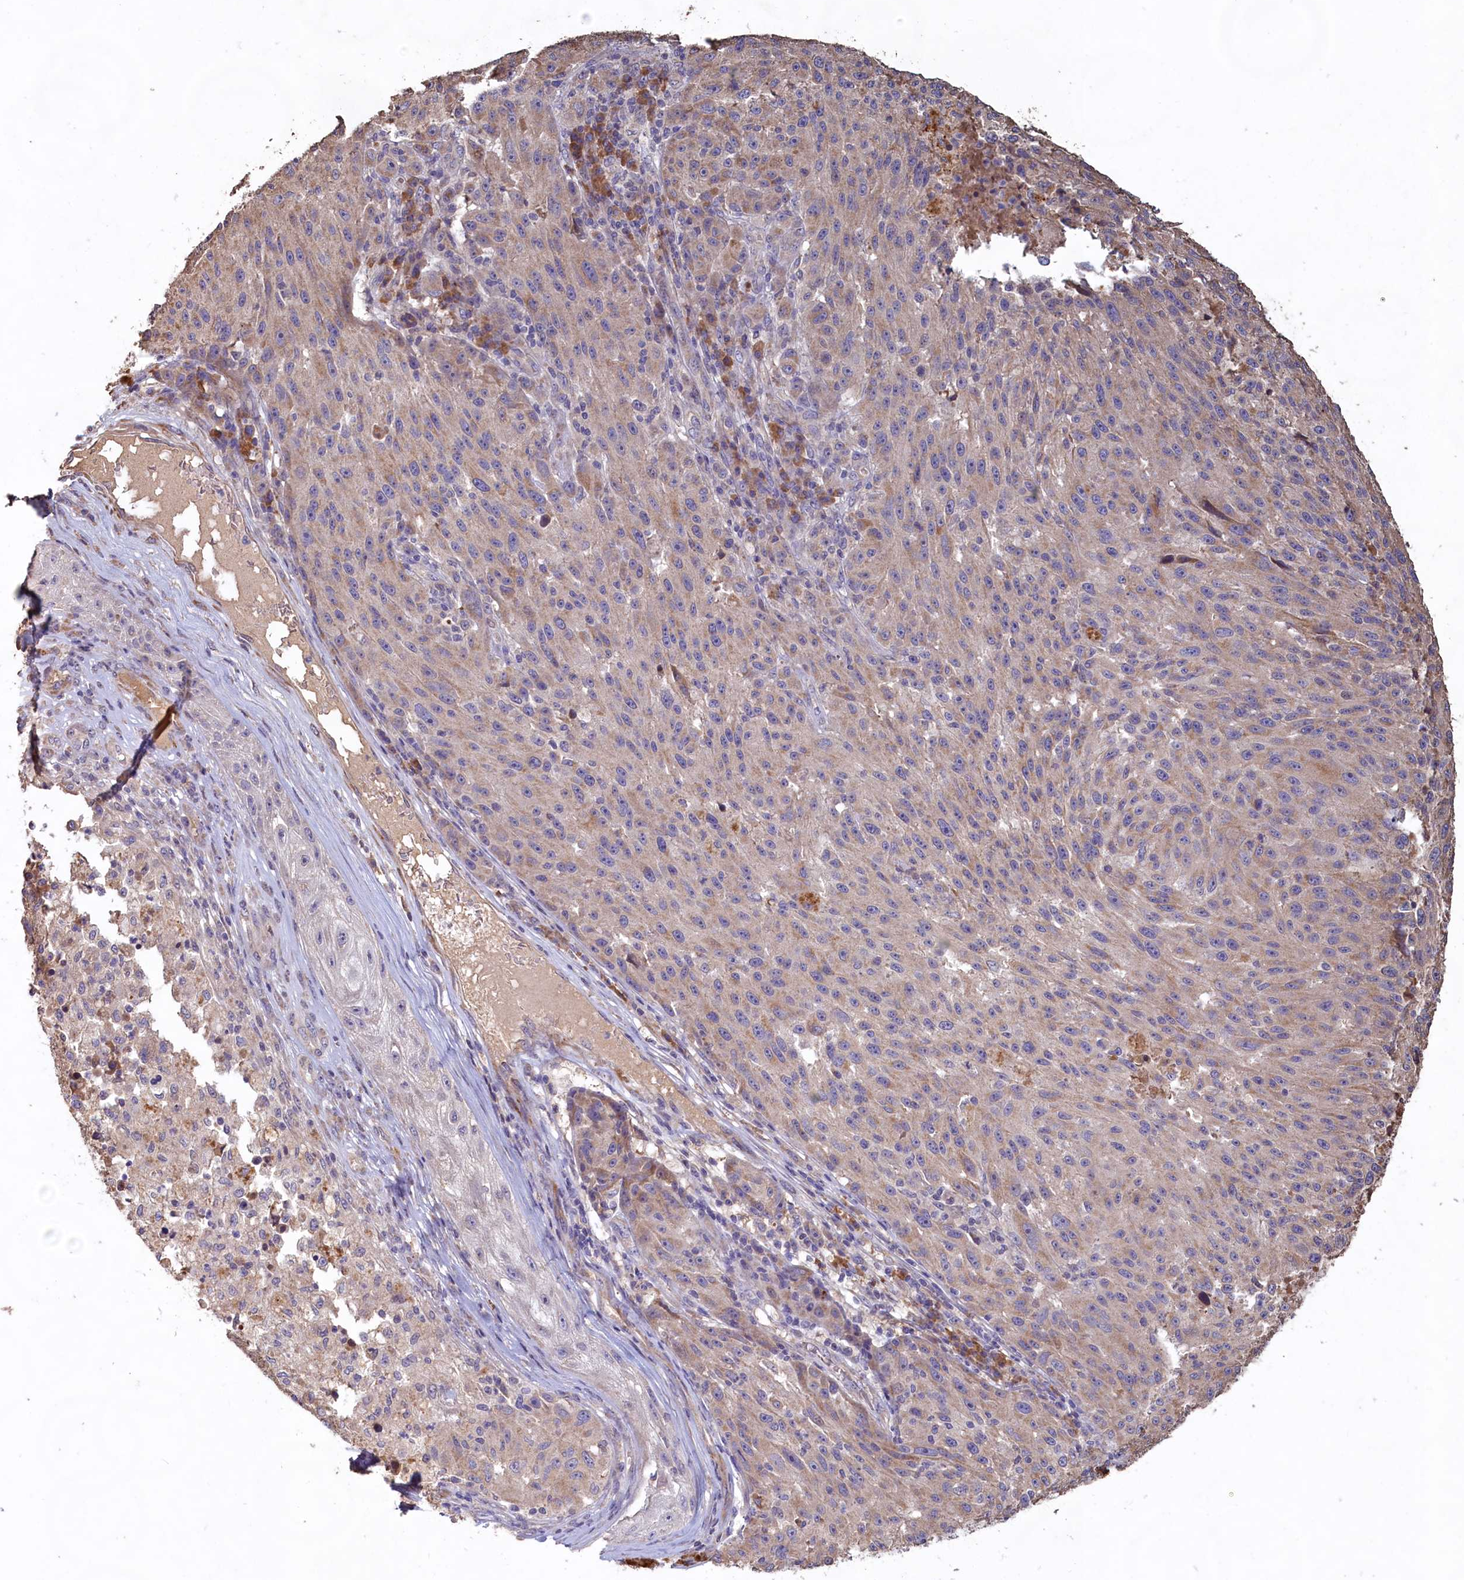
{"staining": {"intensity": "weak", "quantity": "25%-75%", "location": "cytoplasmic/membranous"}, "tissue": "melanoma", "cell_type": "Tumor cells", "image_type": "cancer", "snomed": [{"axis": "morphology", "description": "Malignant melanoma, NOS"}, {"axis": "topography", "description": "Skin"}], "caption": "The image demonstrates staining of melanoma, revealing weak cytoplasmic/membranous protein expression (brown color) within tumor cells. (brown staining indicates protein expression, while blue staining denotes nuclei).", "gene": "FUNDC1", "patient": {"sex": "male", "age": 53}}